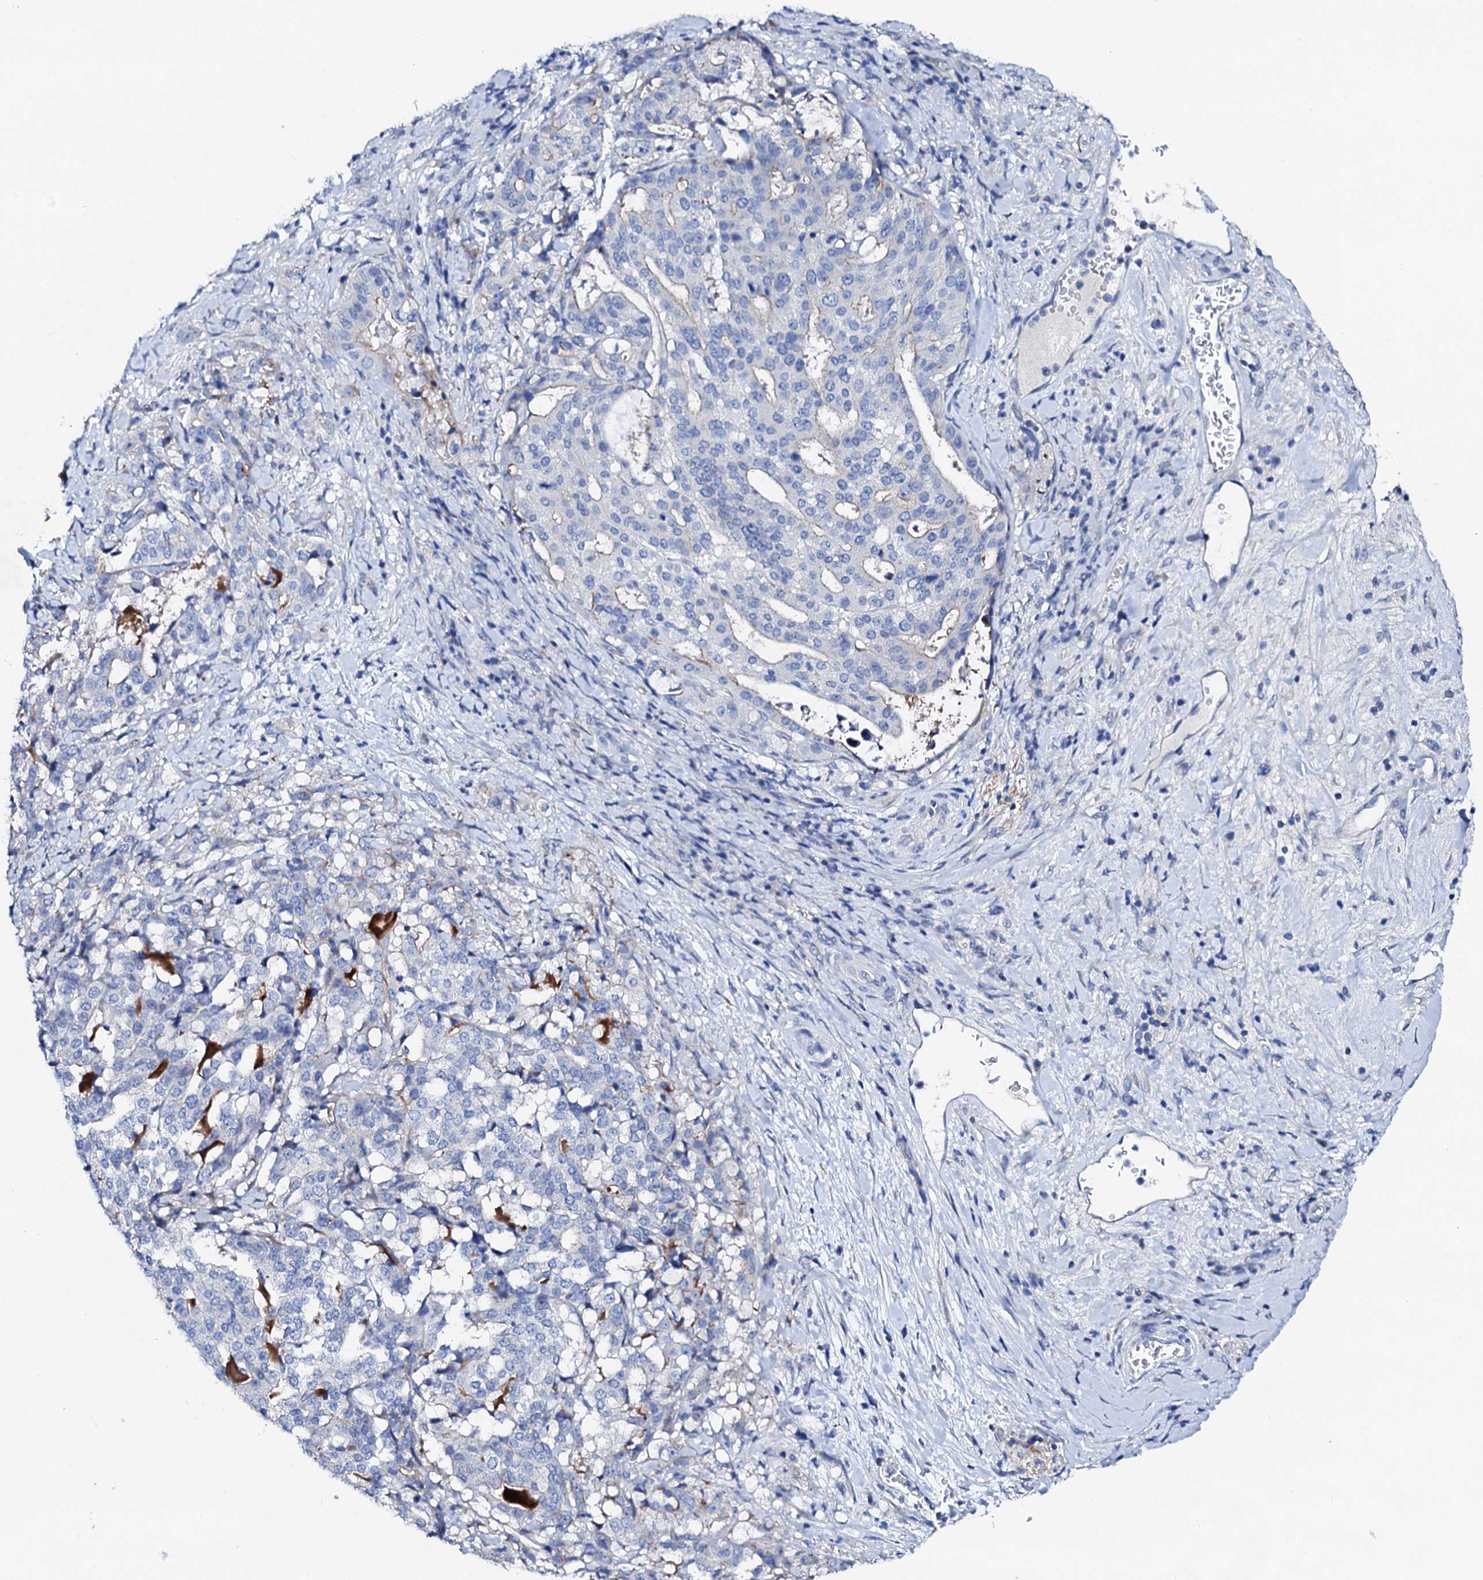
{"staining": {"intensity": "negative", "quantity": "none", "location": "none"}, "tissue": "stomach cancer", "cell_type": "Tumor cells", "image_type": "cancer", "snomed": [{"axis": "morphology", "description": "Adenocarcinoma, NOS"}, {"axis": "topography", "description": "Stomach"}], "caption": "The IHC image has no significant staining in tumor cells of stomach adenocarcinoma tissue.", "gene": "TRDN", "patient": {"sex": "male", "age": 48}}